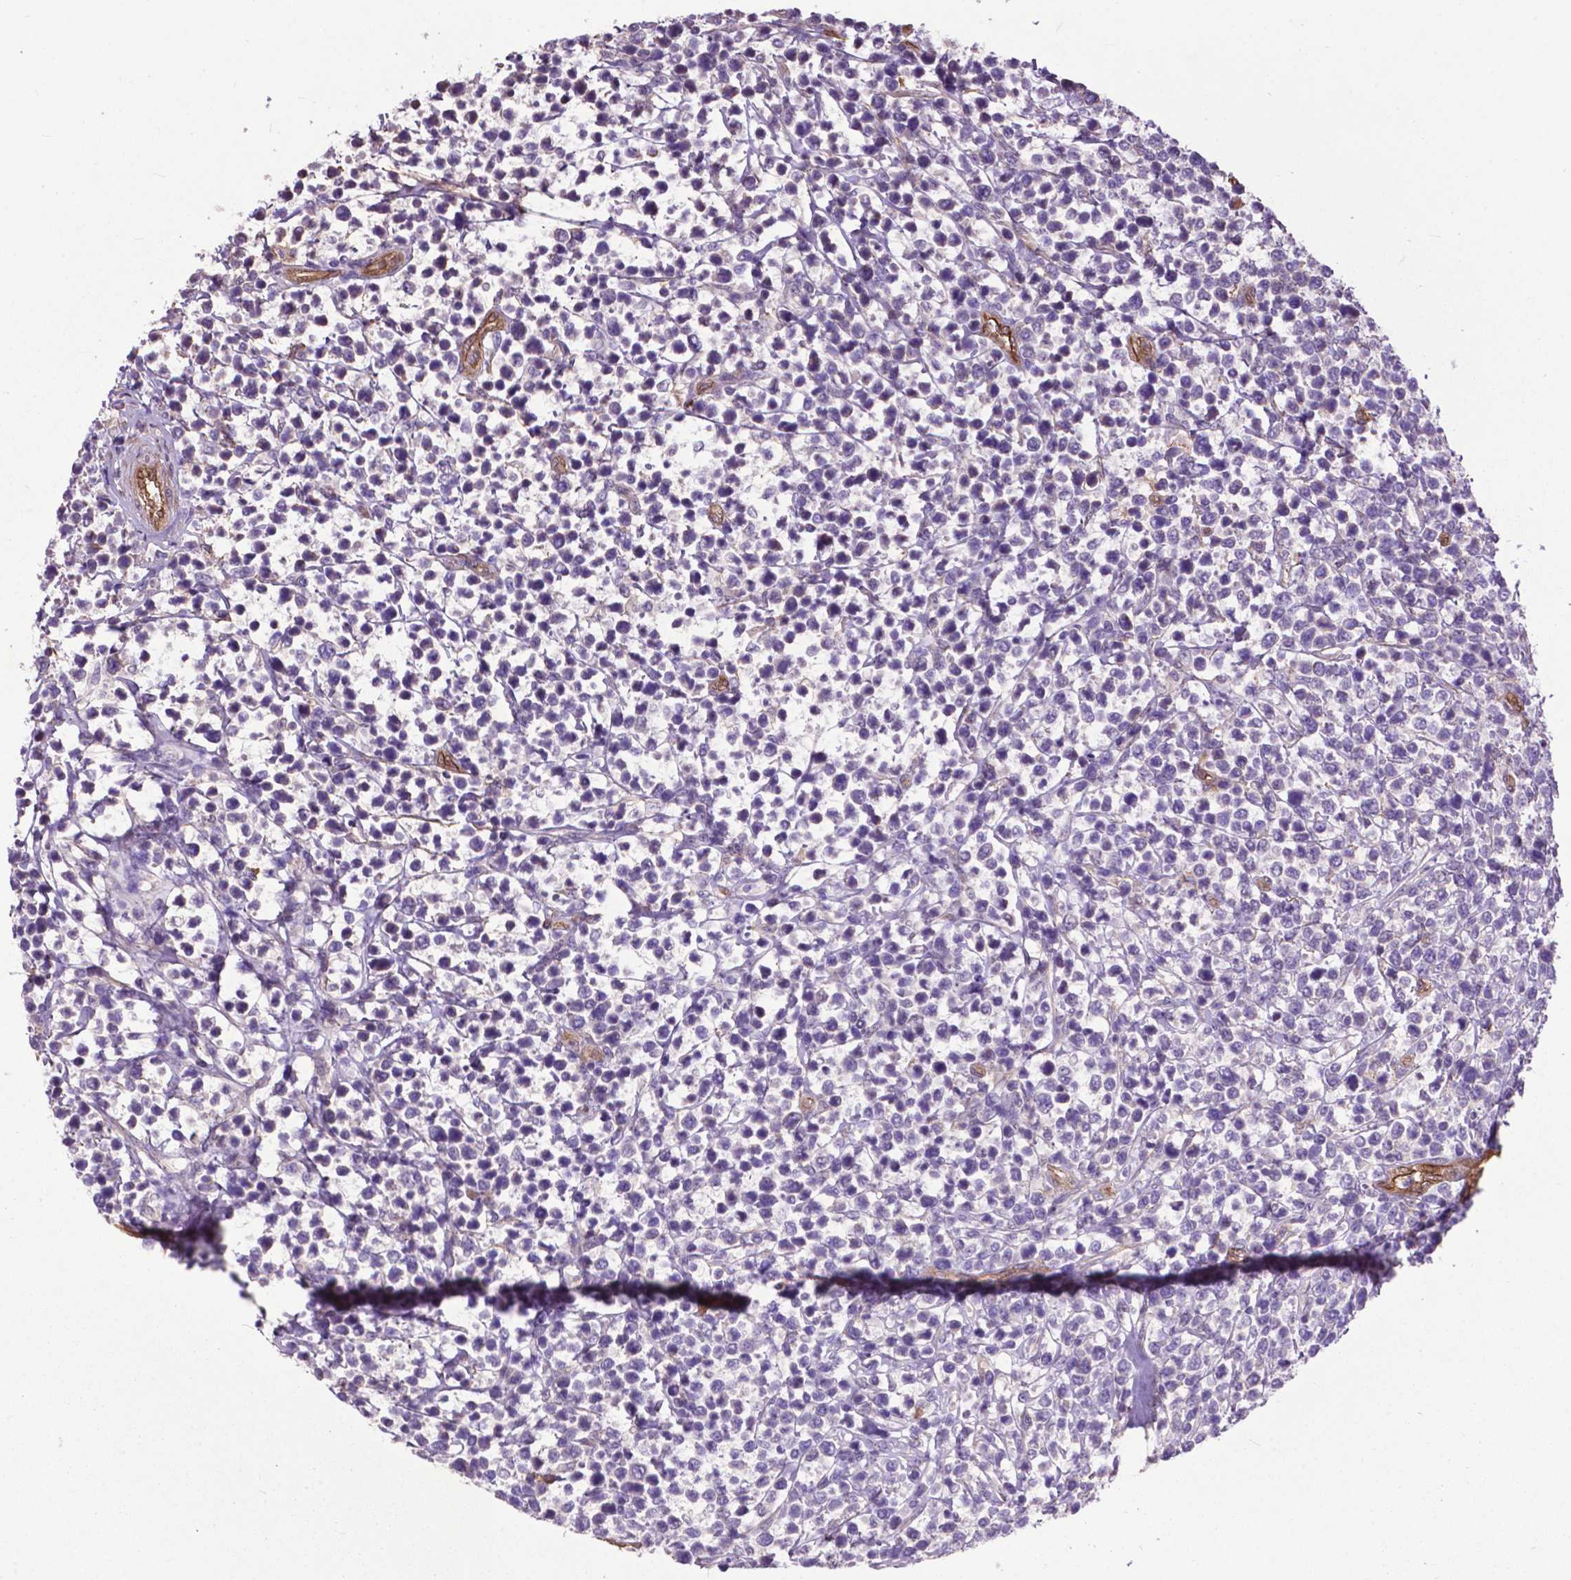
{"staining": {"intensity": "negative", "quantity": "none", "location": "none"}, "tissue": "lymphoma", "cell_type": "Tumor cells", "image_type": "cancer", "snomed": [{"axis": "morphology", "description": "Malignant lymphoma, non-Hodgkin's type, High grade"}, {"axis": "topography", "description": "Soft tissue"}], "caption": "Tumor cells are negative for protein expression in human high-grade malignant lymphoma, non-Hodgkin's type.", "gene": "PDLIM1", "patient": {"sex": "female", "age": 56}}